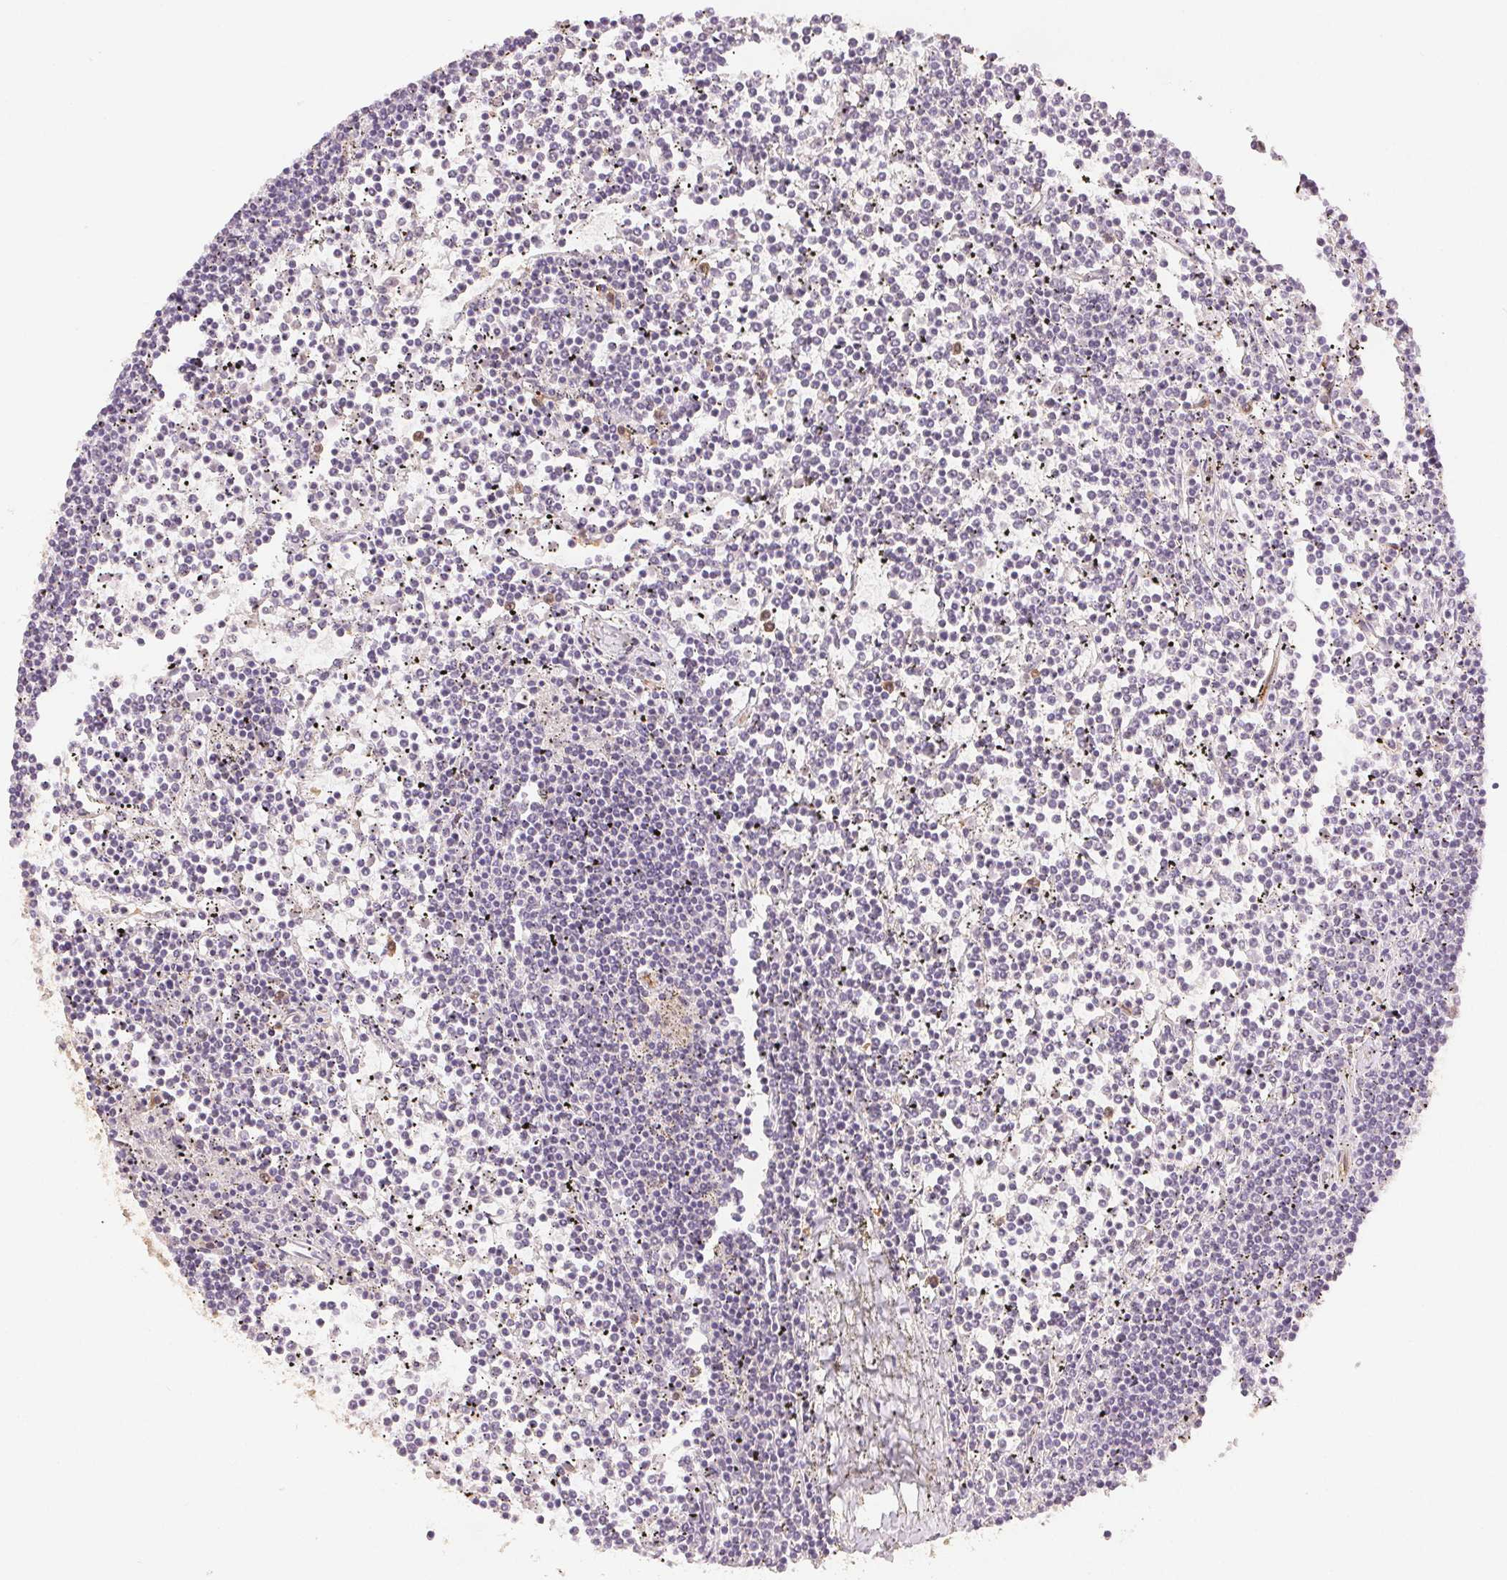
{"staining": {"intensity": "negative", "quantity": "none", "location": "none"}, "tissue": "lymphoma", "cell_type": "Tumor cells", "image_type": "cancer", "snomed": [{"axis": "morphology", "description": "Malignant lymphoma, non-Hodgkin's type, Low grade"}, {"axis": "topography", "description": "Spleen"}], "caption": "IHC histopathology image of lymphoma stained for a protein (brown), which exhibits no expression in tumor cells.", "gene": "DIAPH2", "patient": {"sex": "female", "age": 19}}